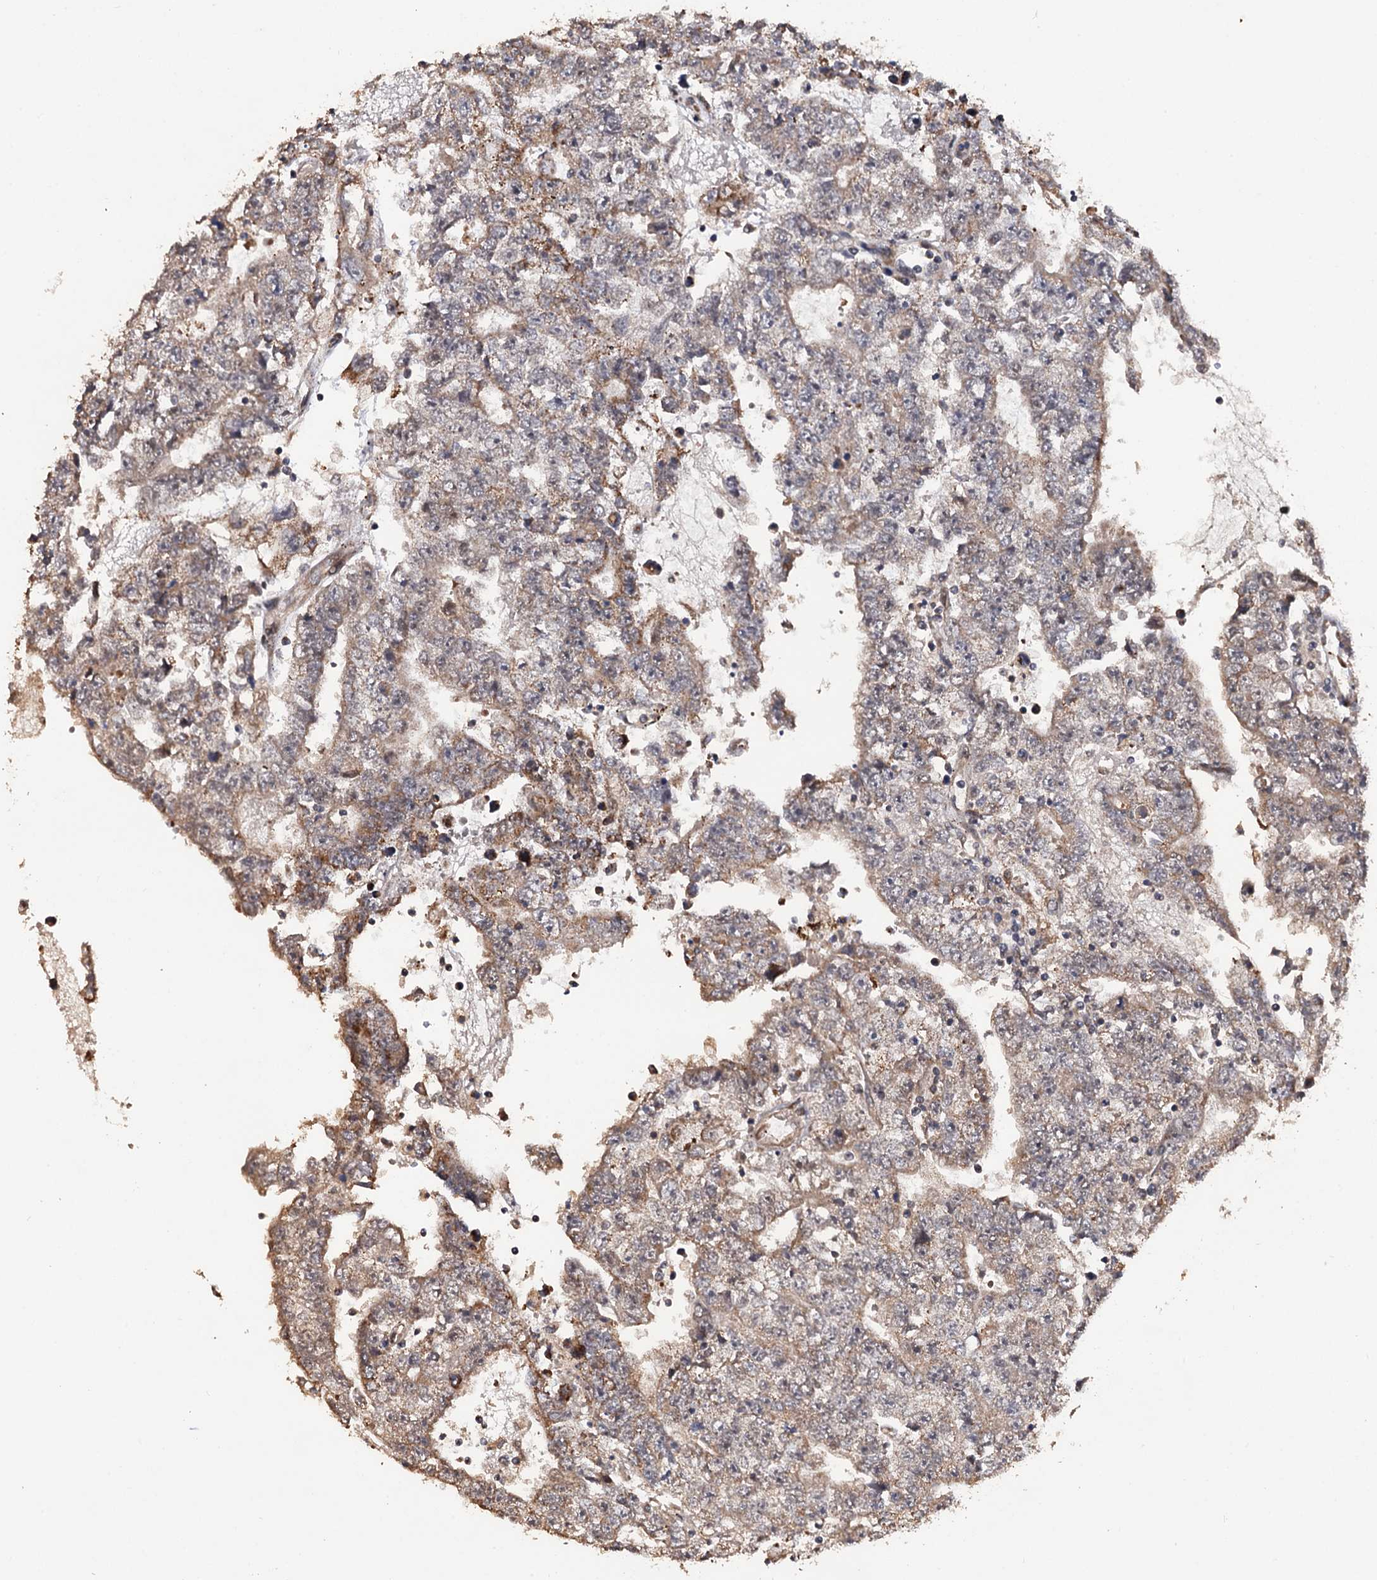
{"staining": {"intensity": "moderate", "quantity": "<25%", "location": "cytoplasmic/membranous"}, "tissue": "testis cancer", "cell_type": "Tumor cells", "image_type": "cancer", "snomed": [{"axis": "morphology", "description": "Carcinoma, Embryonal, NOS"}, {"axis": "topography", "description": "Testis"}], "caption": "About <25% of tumor cells in testis embryonal carcinoma demonstrate moderate cytoplasmic/membranous protein staining as visualized by brown immunohistochemical staining.", "gene": "LRRC63", "patient": {"sex": "male", "age": 25}}